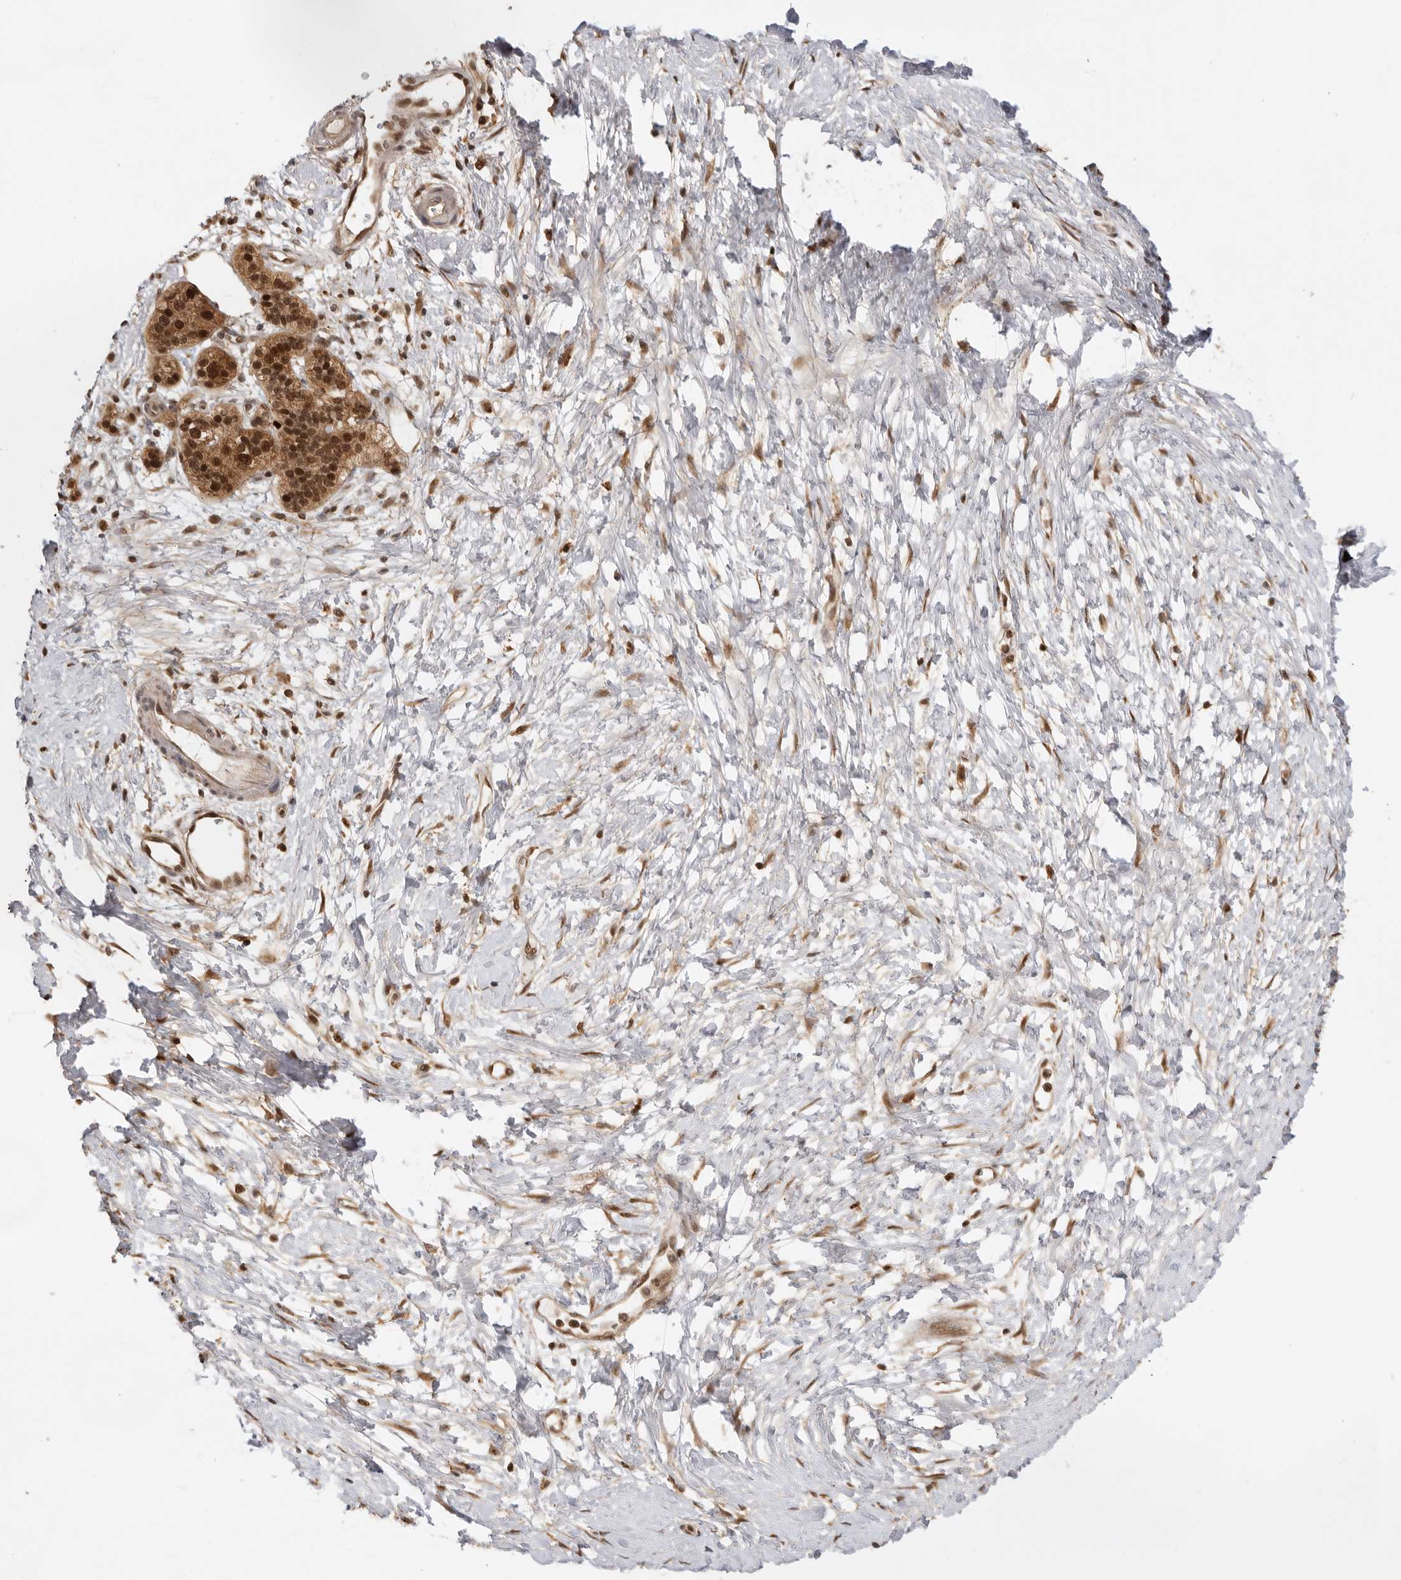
{"staining": {"intensity": "strong", "quantity": ">75%", "location": "cytoplasmic/membranous,nuclear"}, "tissue": "pancreatic cancer", "cell_type": "Tumor cells", "image_type": "cancer", "snomed": [{"axis": "morphology", "description": "Adenocarcinoma, NOS"}, {"axis": "topography", "description": "Pancreas"}], "caption": "The image shows immunohistochemical staining of adenocarcinoma (pancreatic). There is strong cytoplasmic/membranous and nuclear staining is identified in about >75% of tumor cells.", "gene": "ADPRS", "patient": {"sex": "male", "age": 50}}